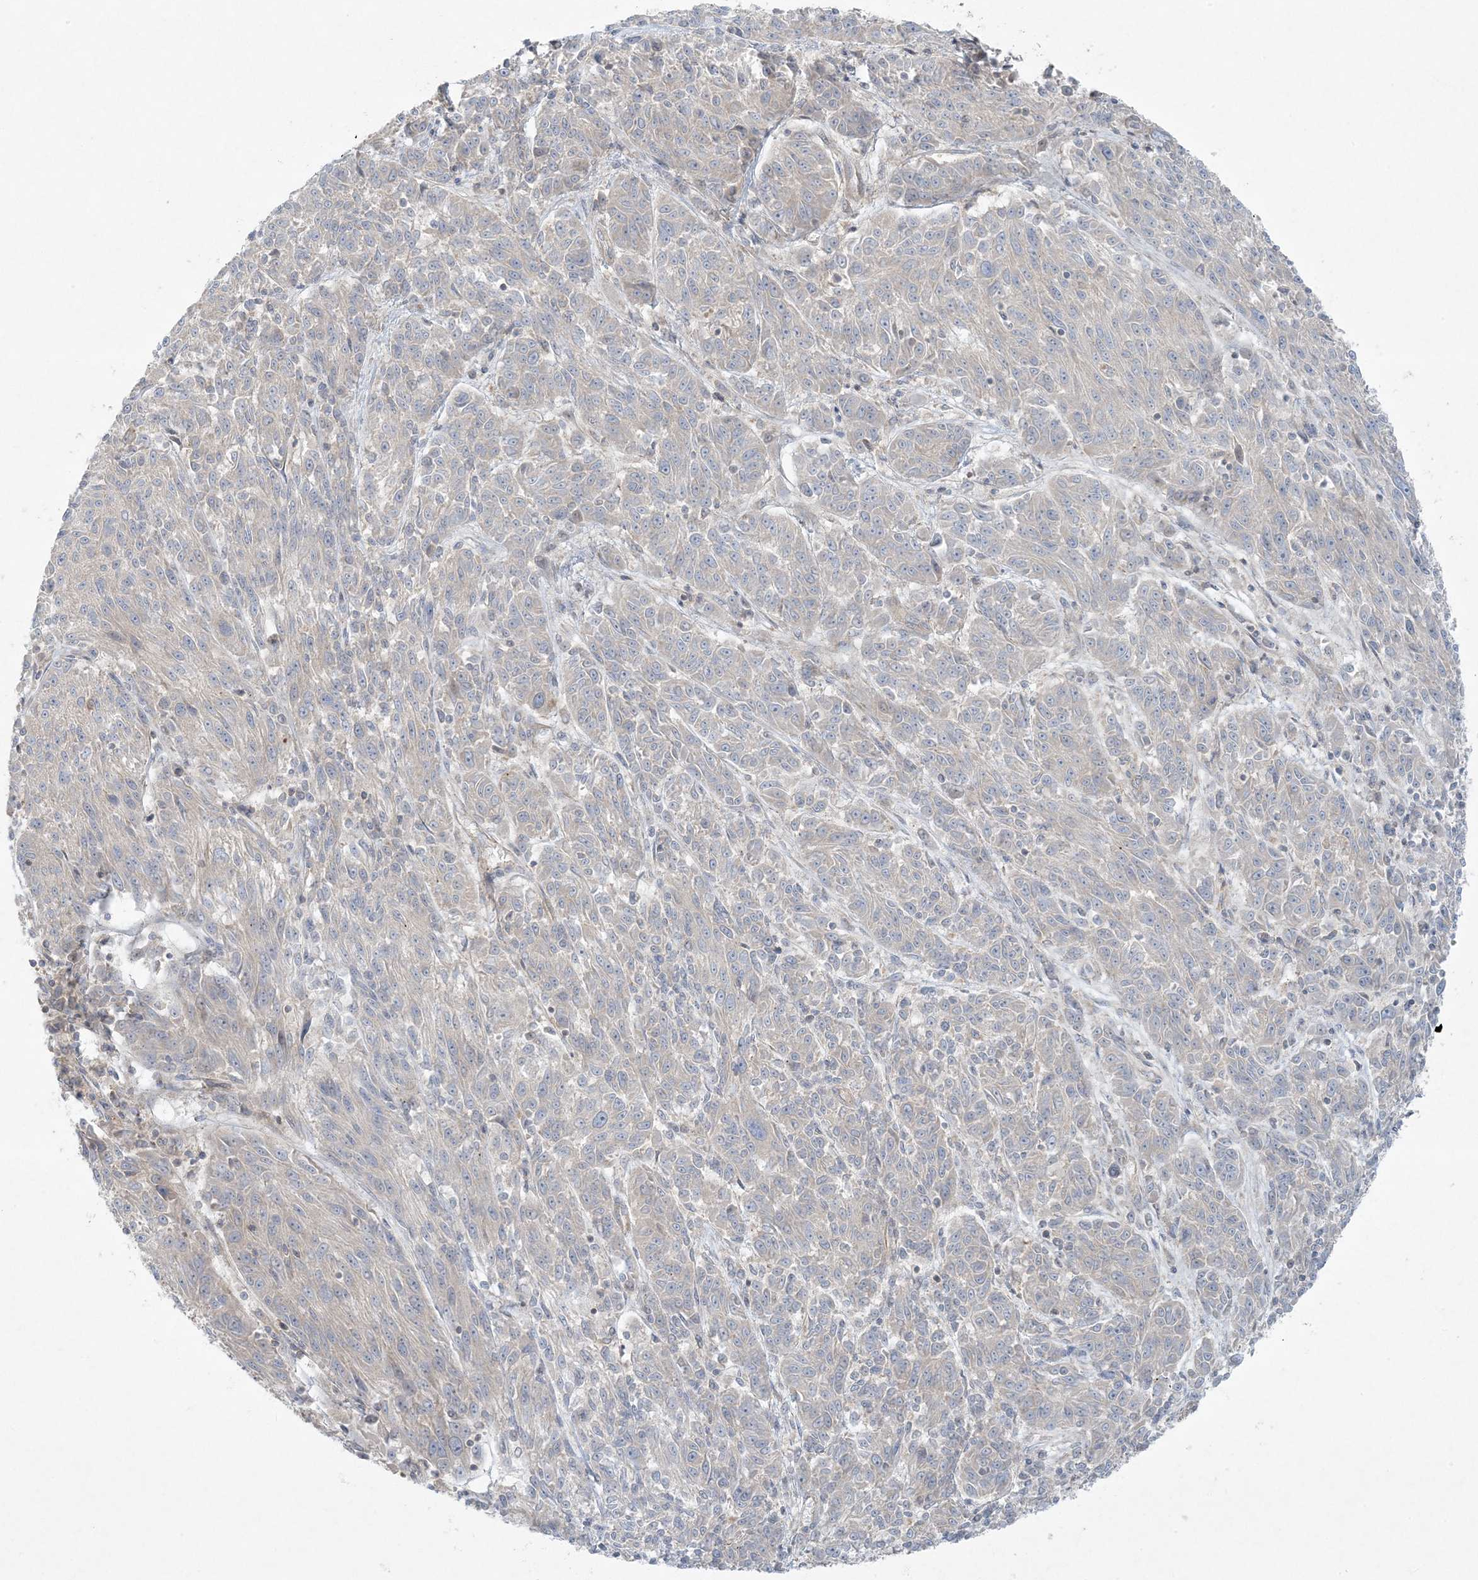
{"staining": {"intensity": "negative", "quantity": "none", "location": "none"}, "tissue": "melanoma", "cell_type": "Tumor cells", "image_type": "cancer", "snomed": [{"axis": "morphology", "description": "Malignant melanoma, NOS"}, {"axis": "topography", "description": "Skin"}], "caption": "DAB immunohistochemical staining of human malignant melanoma displays no significant staining in tumor cells. (DAB (3,3'-diaminobenzidine) immunohistochemistry (IHC) visualized using brightfield microscopy, high magnification).", "gene": "PIK3R4", "patient": {"sex": "male", "age": 53}}